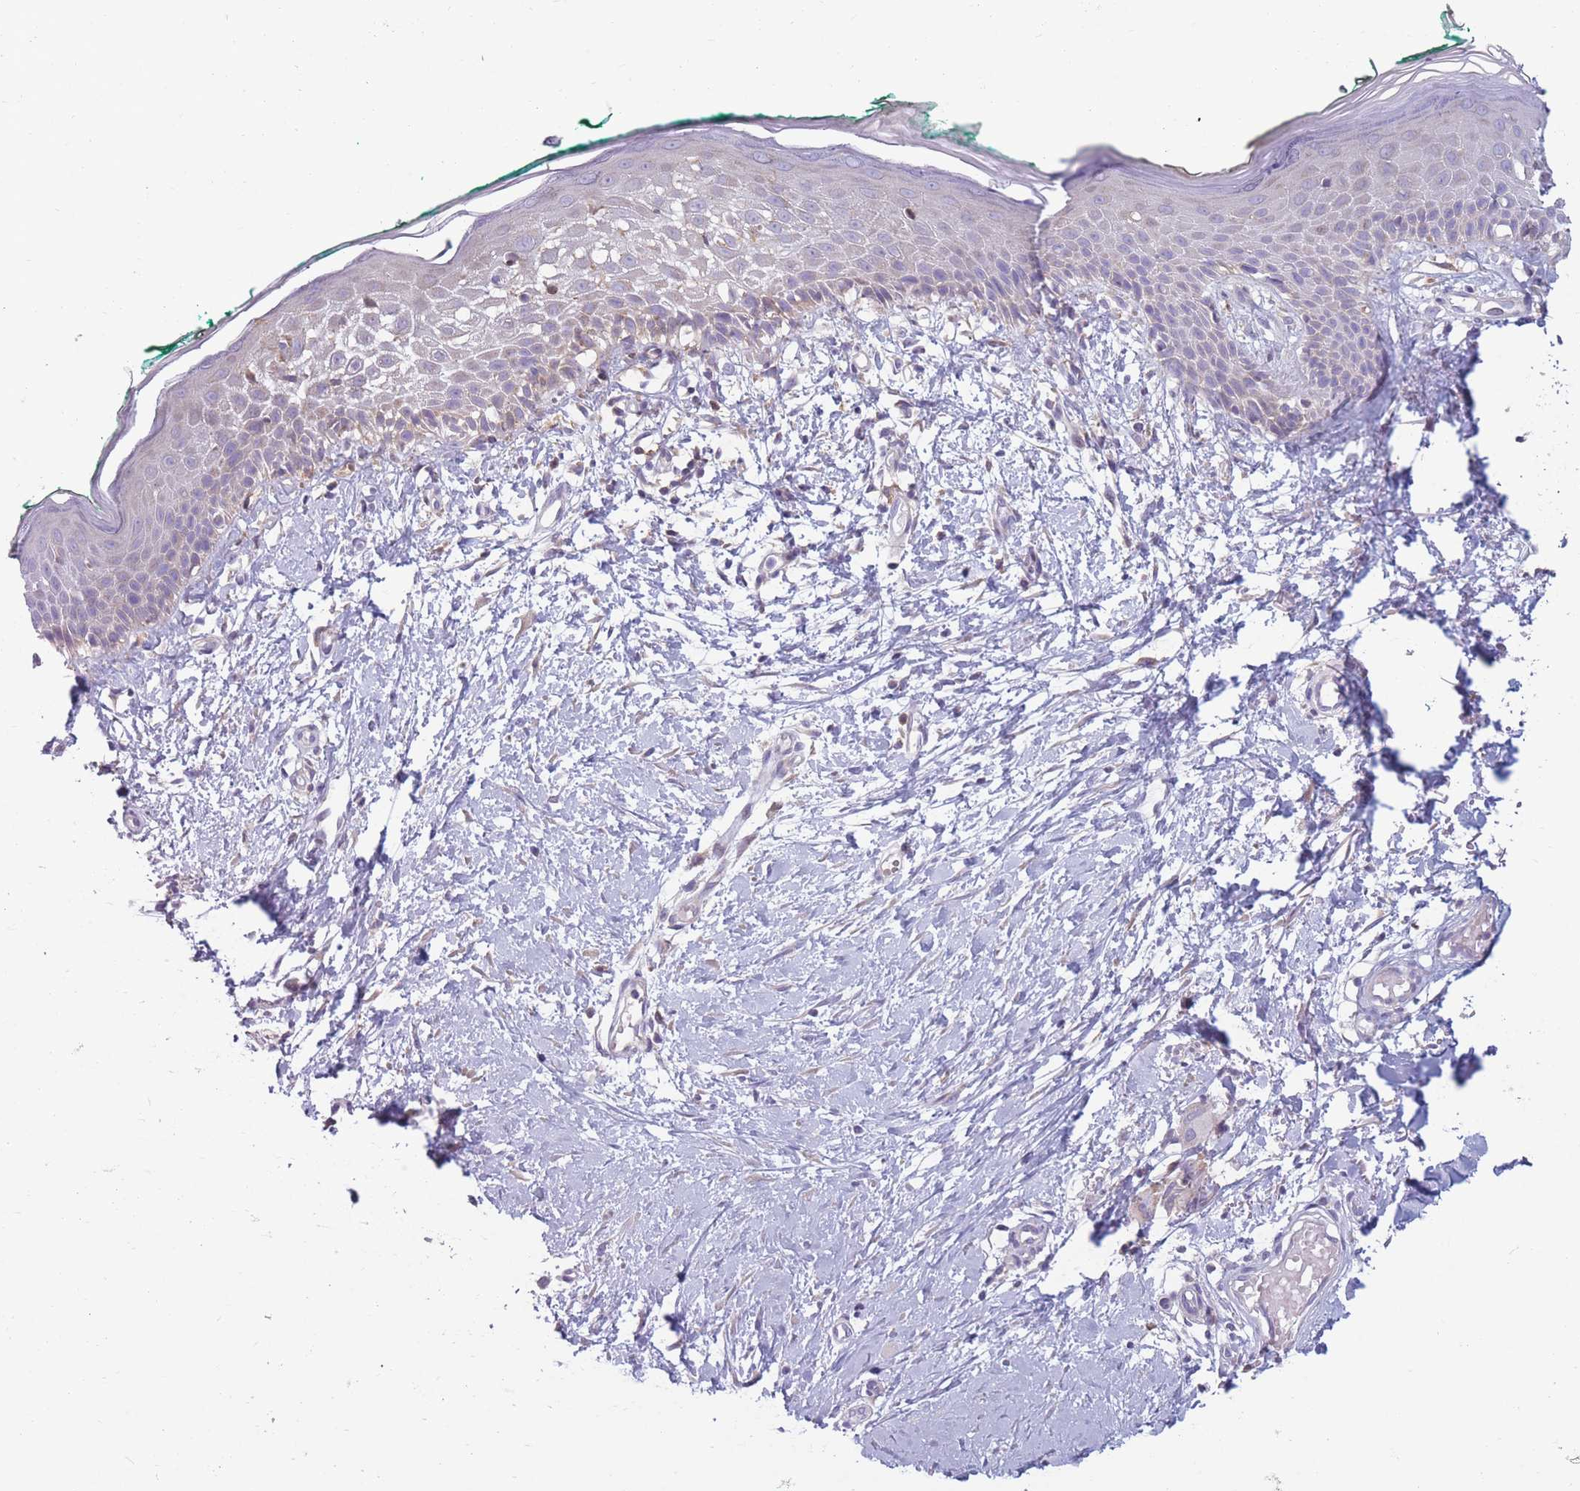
{"staining": {"intensity": "negative", "quantity": "none", "location": "none"}, "tissue": "skin", "cell_type": "Fibroblasts", "image_type": "normal", "snomed": [{"axis": "morphology", "description": "Normal tissue, NOS"}, {"axis": "morphology", "description": "Malignant melanoma, NOS"}, {"axis": "topography", "description": "Skin"}], "caption": "A high-resolution image shows IHC staining of benign skin, which shows no significant expression in fibroblasts. The staining is performed using DAB brown chromogen with nuclei counter-stained in using hematoxylin.", "gene": "PDE4A", "patient": {"sex": "male", "age": 62}}